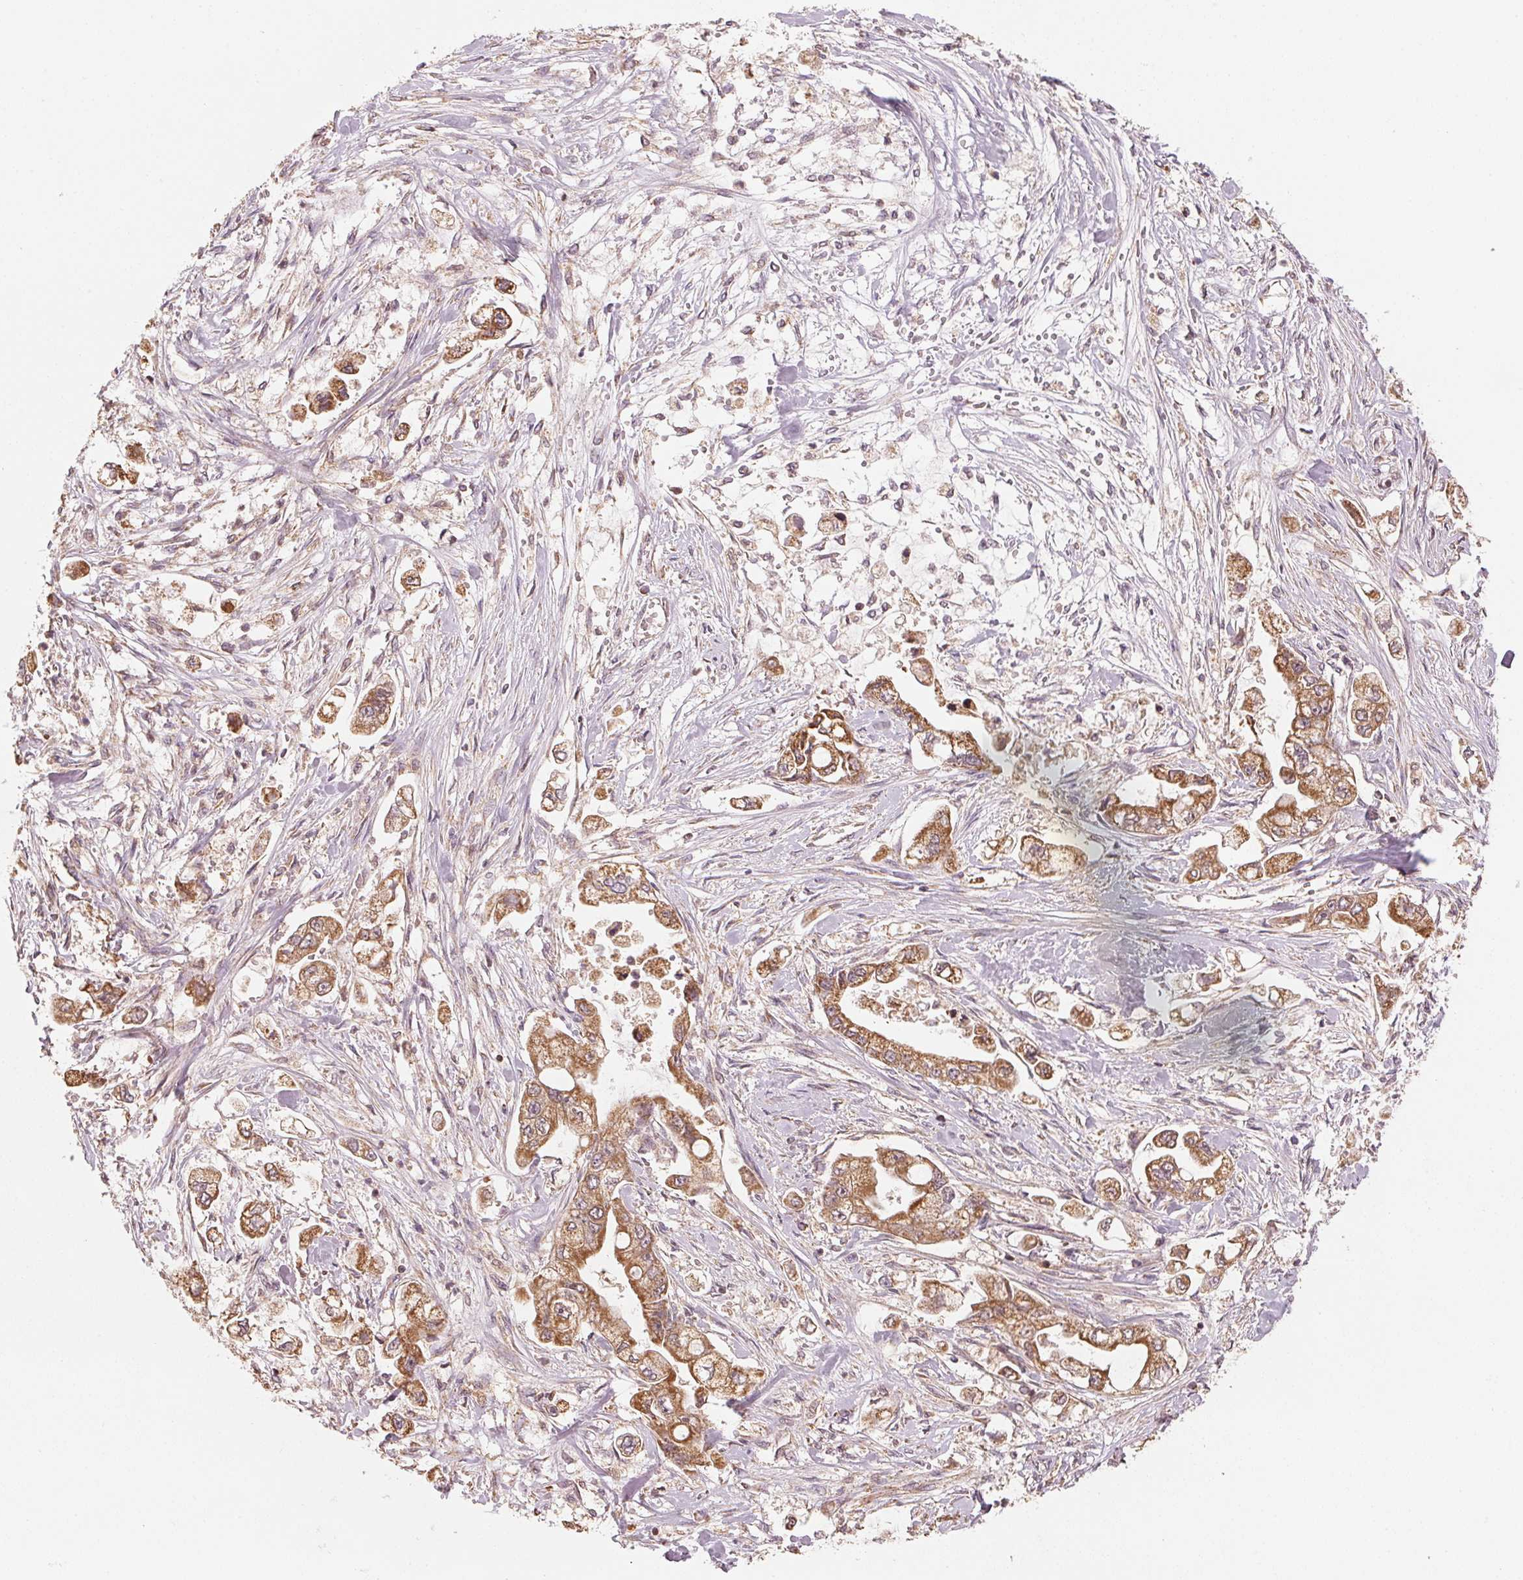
{"staining": {"intensity": "moderate", "quantity": ">75%", "location": "cytoplasmic/membranous"}, "tissue": "stomach cancer", "cell_type": "Tumor cells", "image_type": "cancer", "snomed": [{"axis": "morphology", "description": "Adenocarcinoma, NOS"}, {"axis": "topography", "description": "Stomach"}], "caption": "DAB immunohistochemical staining of stomach cancer reveals moderate cytoplasmic/membranous protein positivity in approximately >75% of tumor cells.", "gene": "ARHGAP6", "patient": {"sex": "male", "age": 62}}